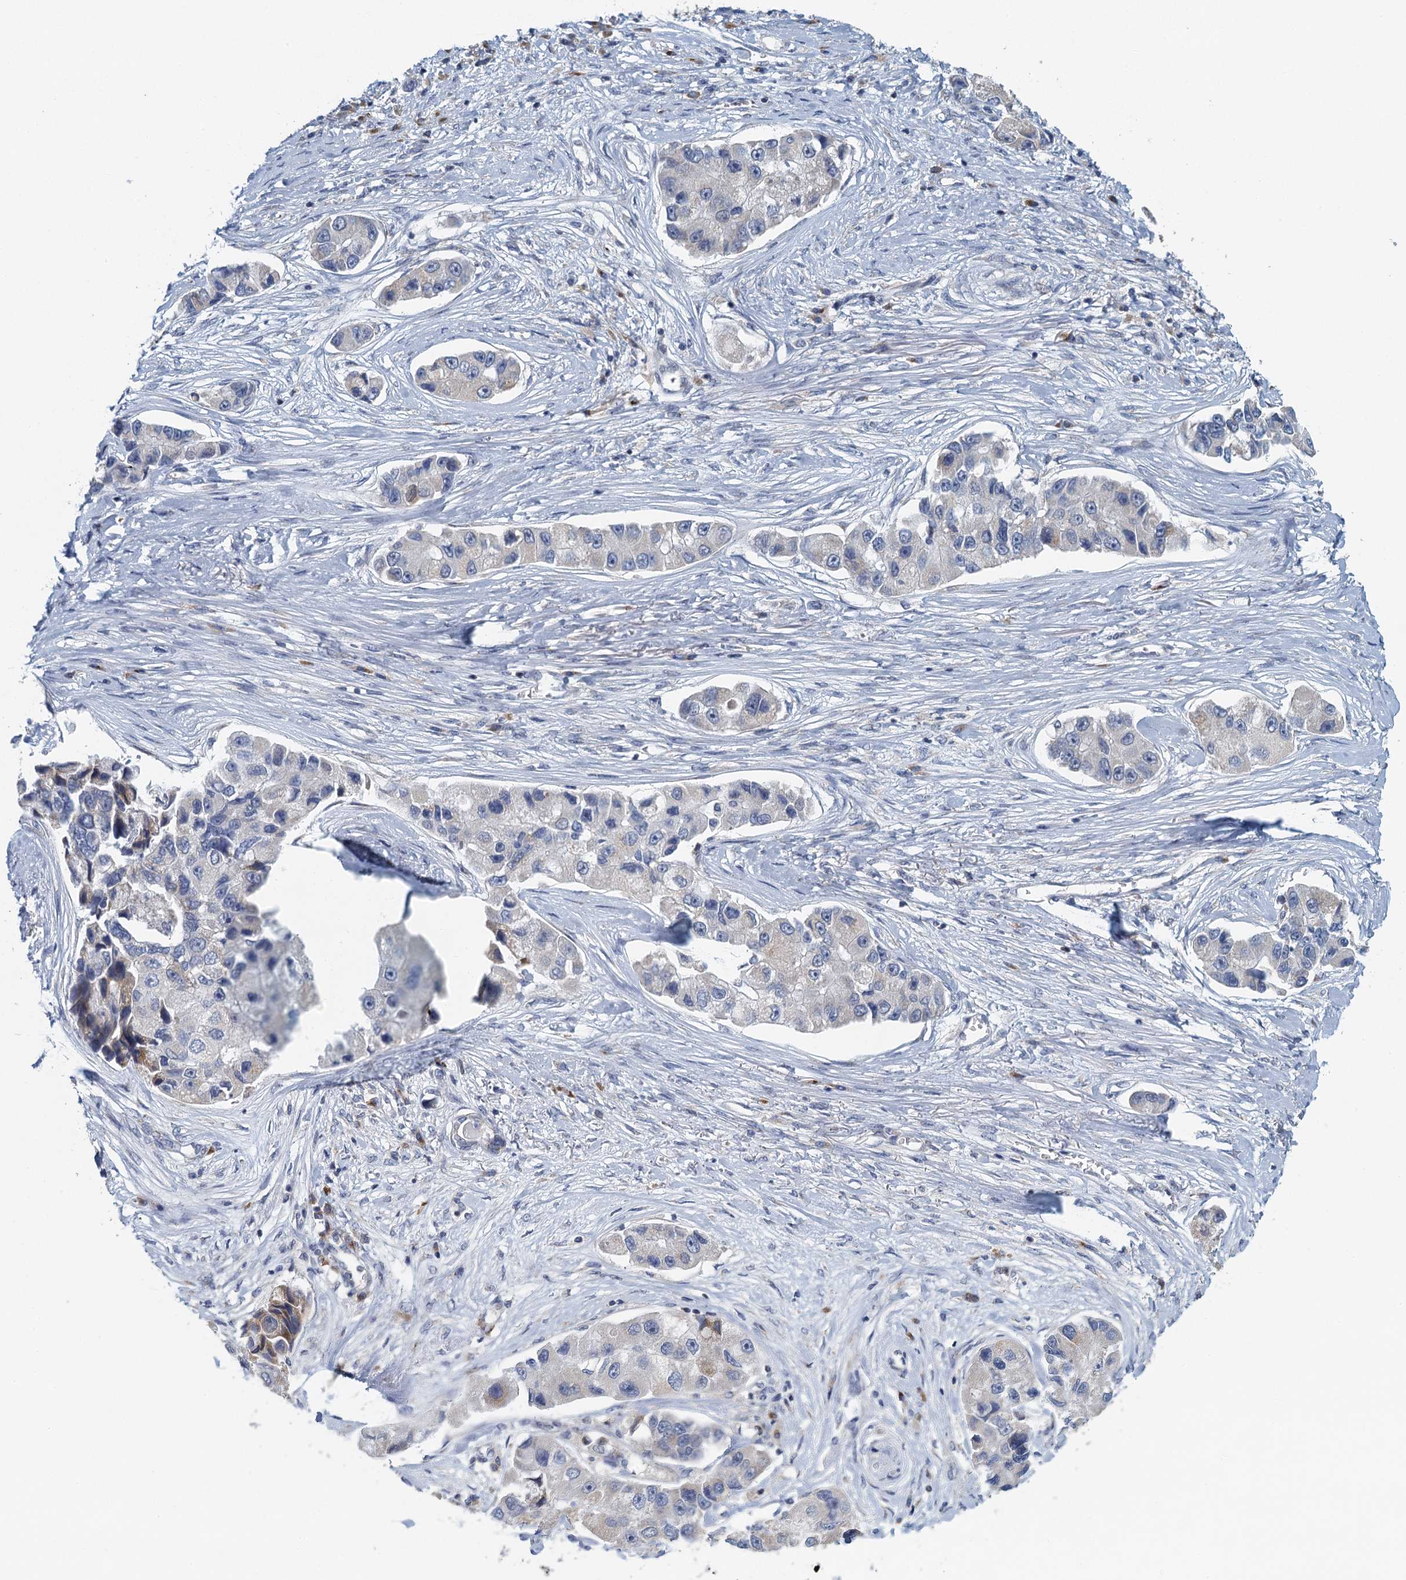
{"staining": {"intensity": "negative", "quantity": "none", "location": "none"}, "tissue": "lung cancer", "cell_type": "Tumor cells", "image_type": "cancer", "snomed": [{"axis": "morphology", "description": "Adenocarcinoma, NOS"}, {"axis": "topography", "description": "Lung"}], "caption": "The image reveals no significant positivity in tumor cells of lung cancer (adenocarcinoma).", "gene": "ALG2", "patient": {"sex": "female", "age": 54}}